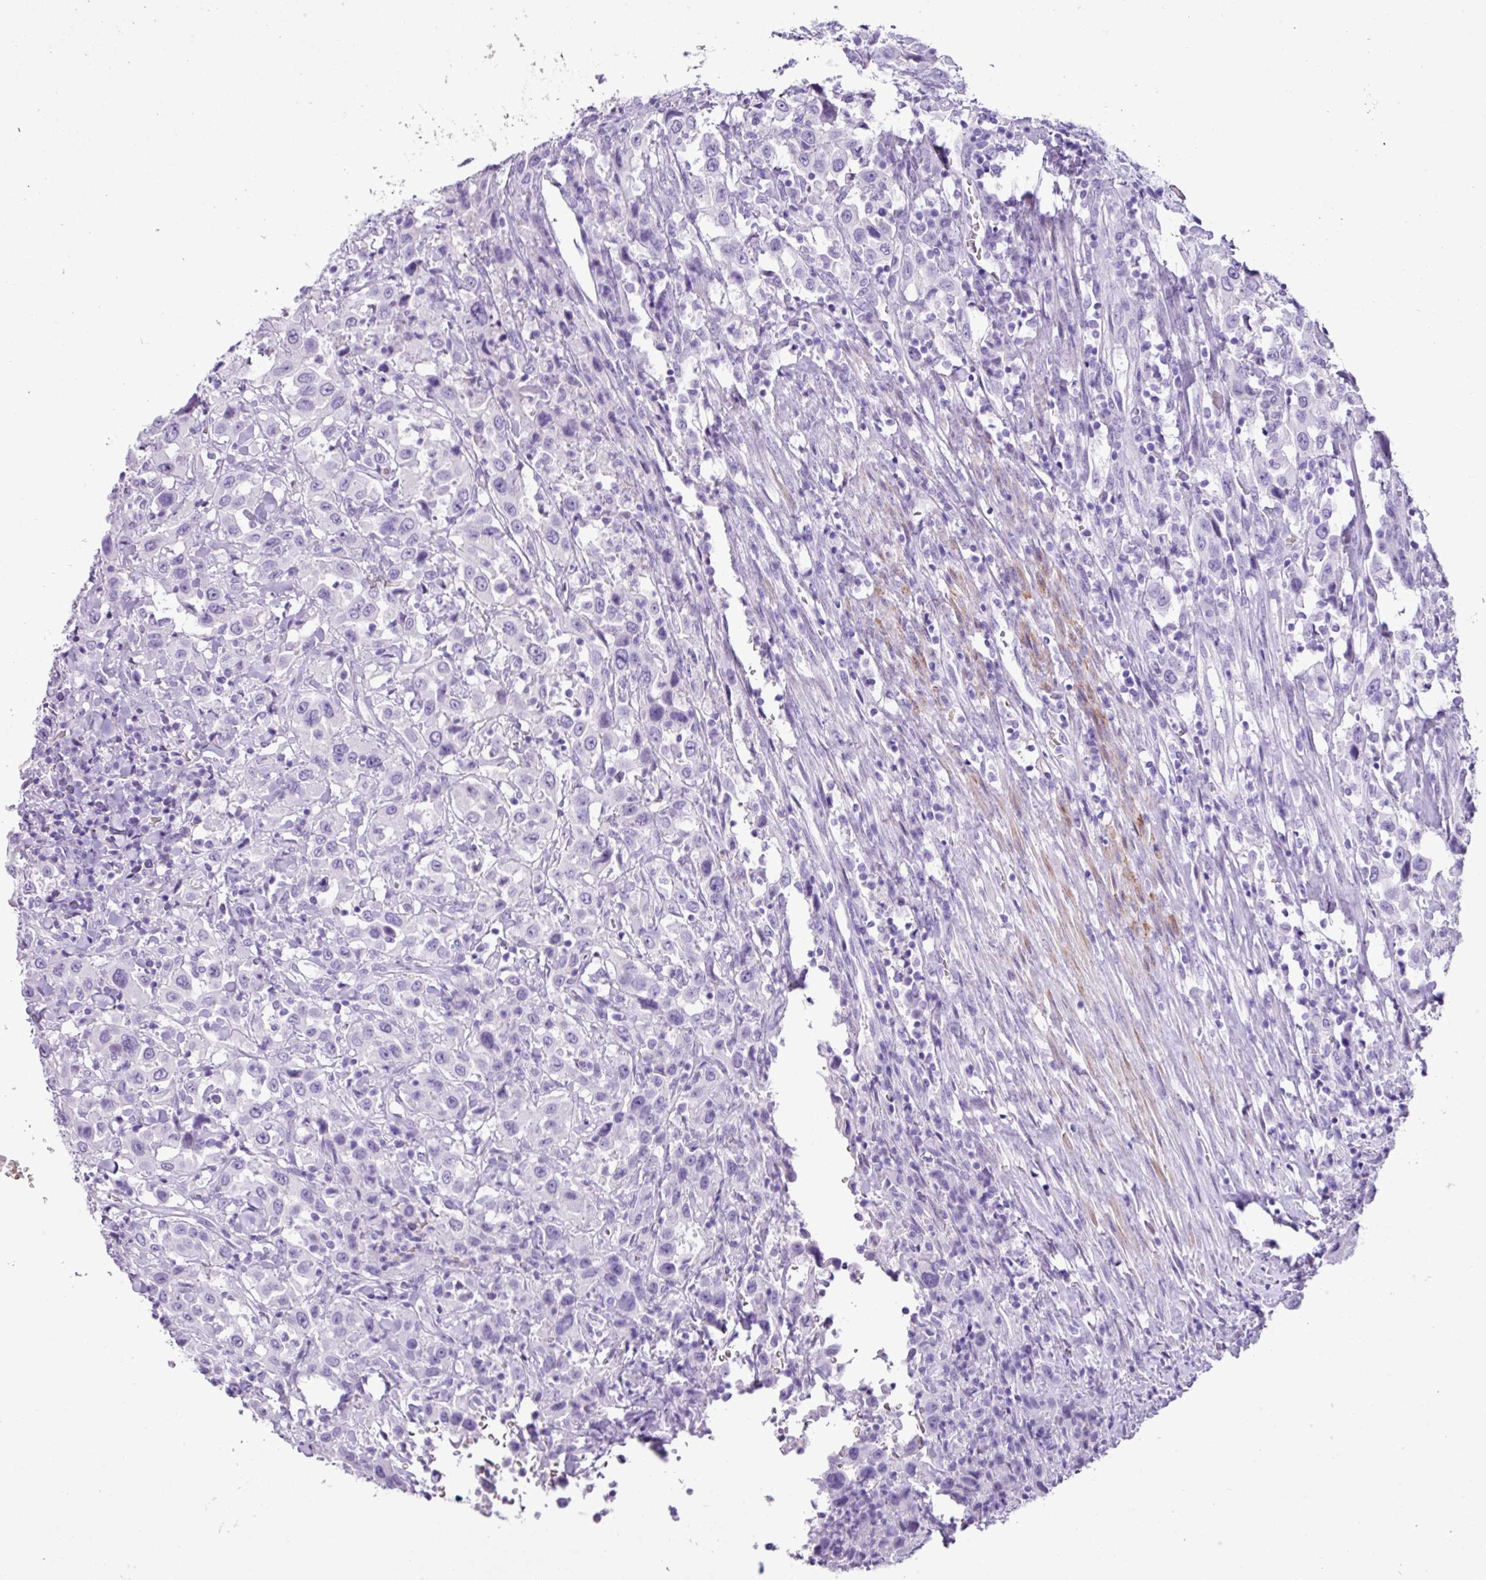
{"staining": {"intensity": "negative", "quantity": "none", "location": "none"}, "tissue": "urothelial cancer", "cell_type": "Tumor cells", "image_type": "cancer", "snomed": [{"axis": "morphology", "description": "Urothelial carcinoma, High grade"}, {"axis": "topography", "description": "Urinary bladder"}], "caption": "The micrograph exhibits no significant expression in tumor cells of urothelial carcinoma (high-grade).", "gene": "ZSCAN5A", "patient": {"sex": "male", "age": 61}}